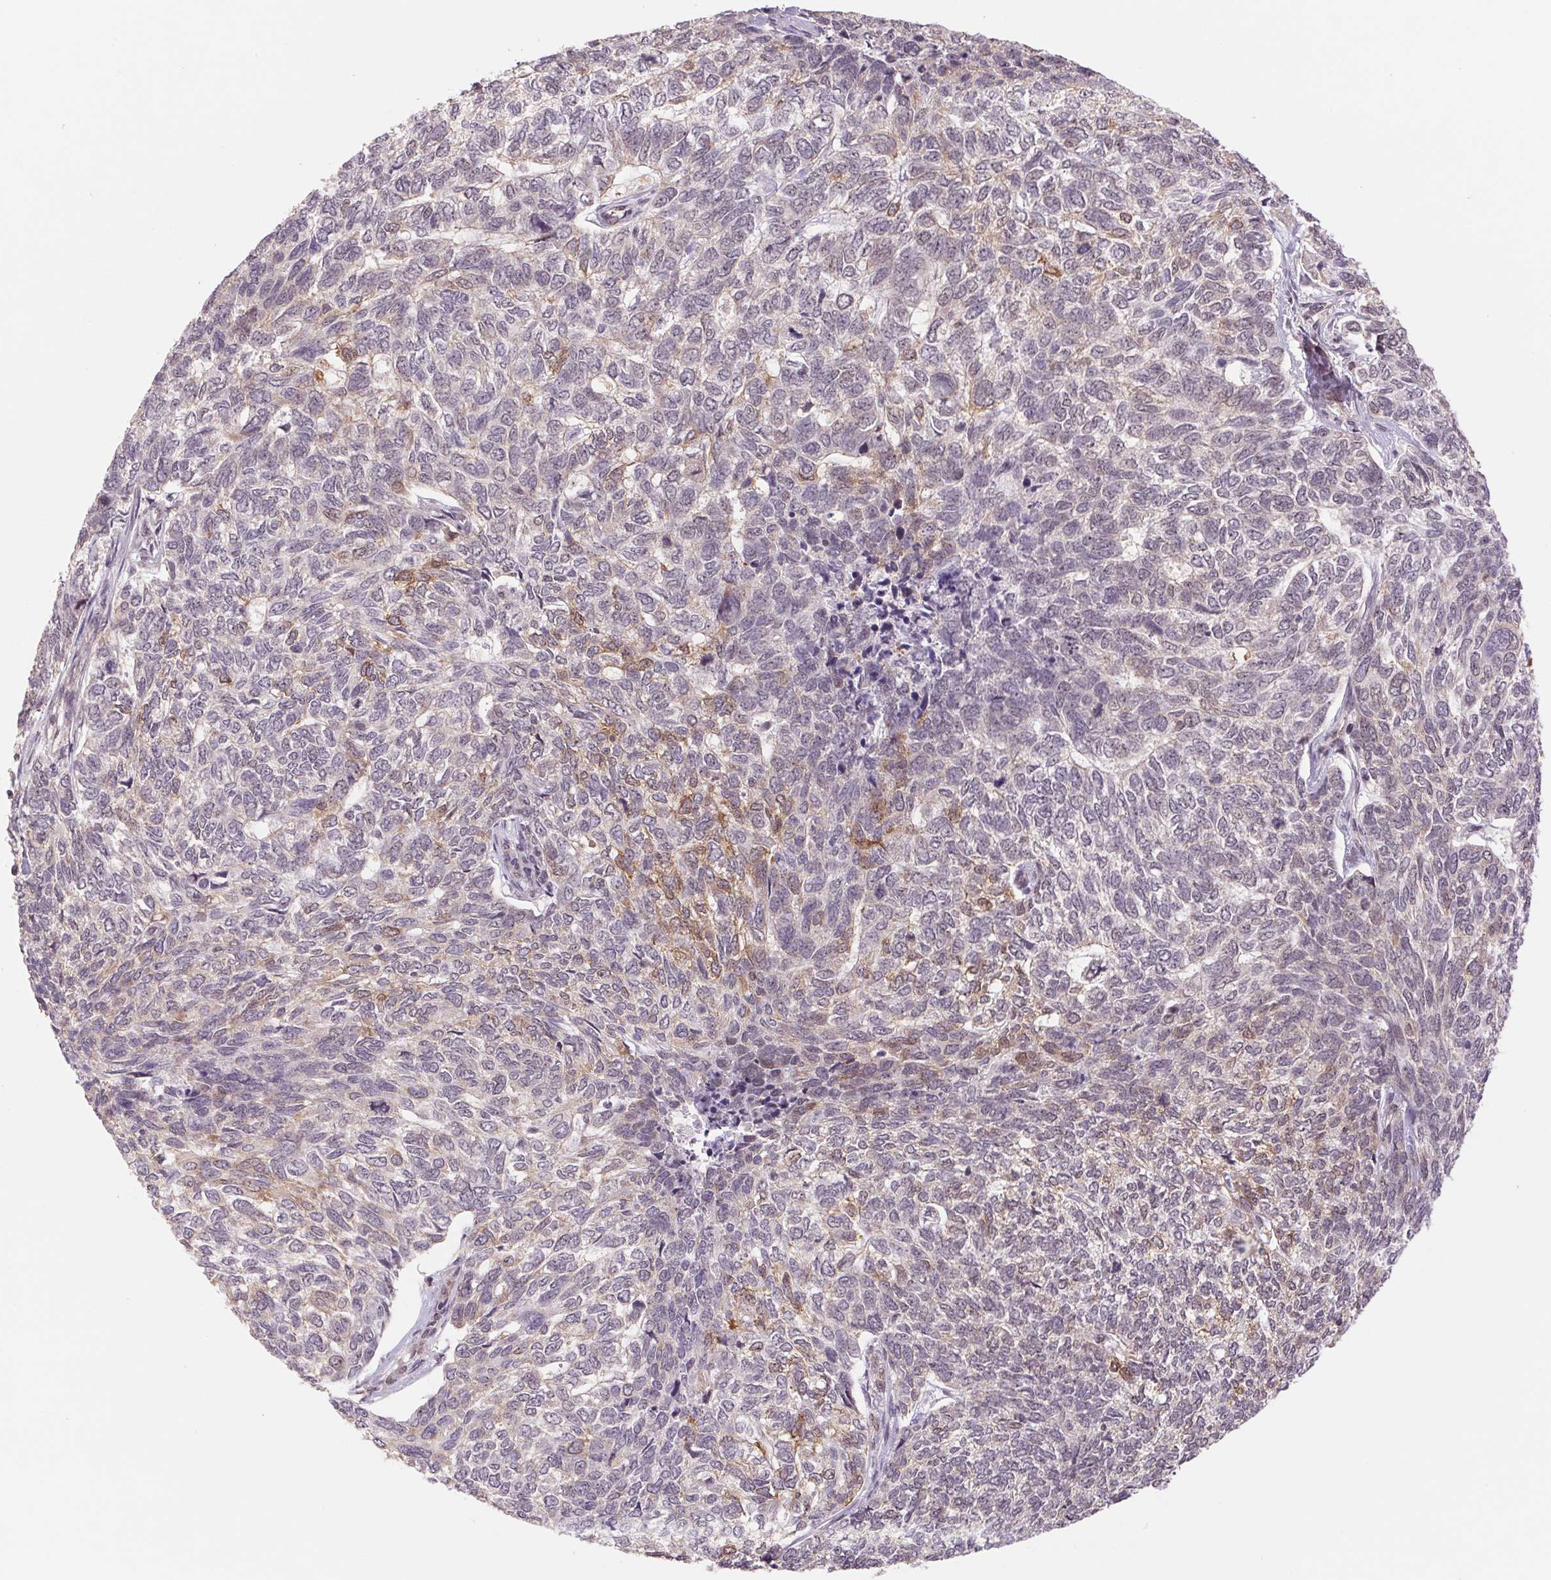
{"staining": {"intensity": "moderate", "quantity": "<25%", "location": "cytoplasmic/membranous"}, "tissue": "skin cancer", "cell_type": "Tumor cells", "image_type": "cancer", "snomed": [{"axis": "morphology", "description": "Basal cell carcinoma"}, {"axis": "topography", "description": "Skin"}], "caption": "This is a micrograph of immunohistochemistry (IHC) staining of skin basal cell carcinoma, which shows moderate staining in the cytoplasmic/membranous of tumor cells.", "gene": "CWC25", "patient": {"sex": "female", "age": 65}}